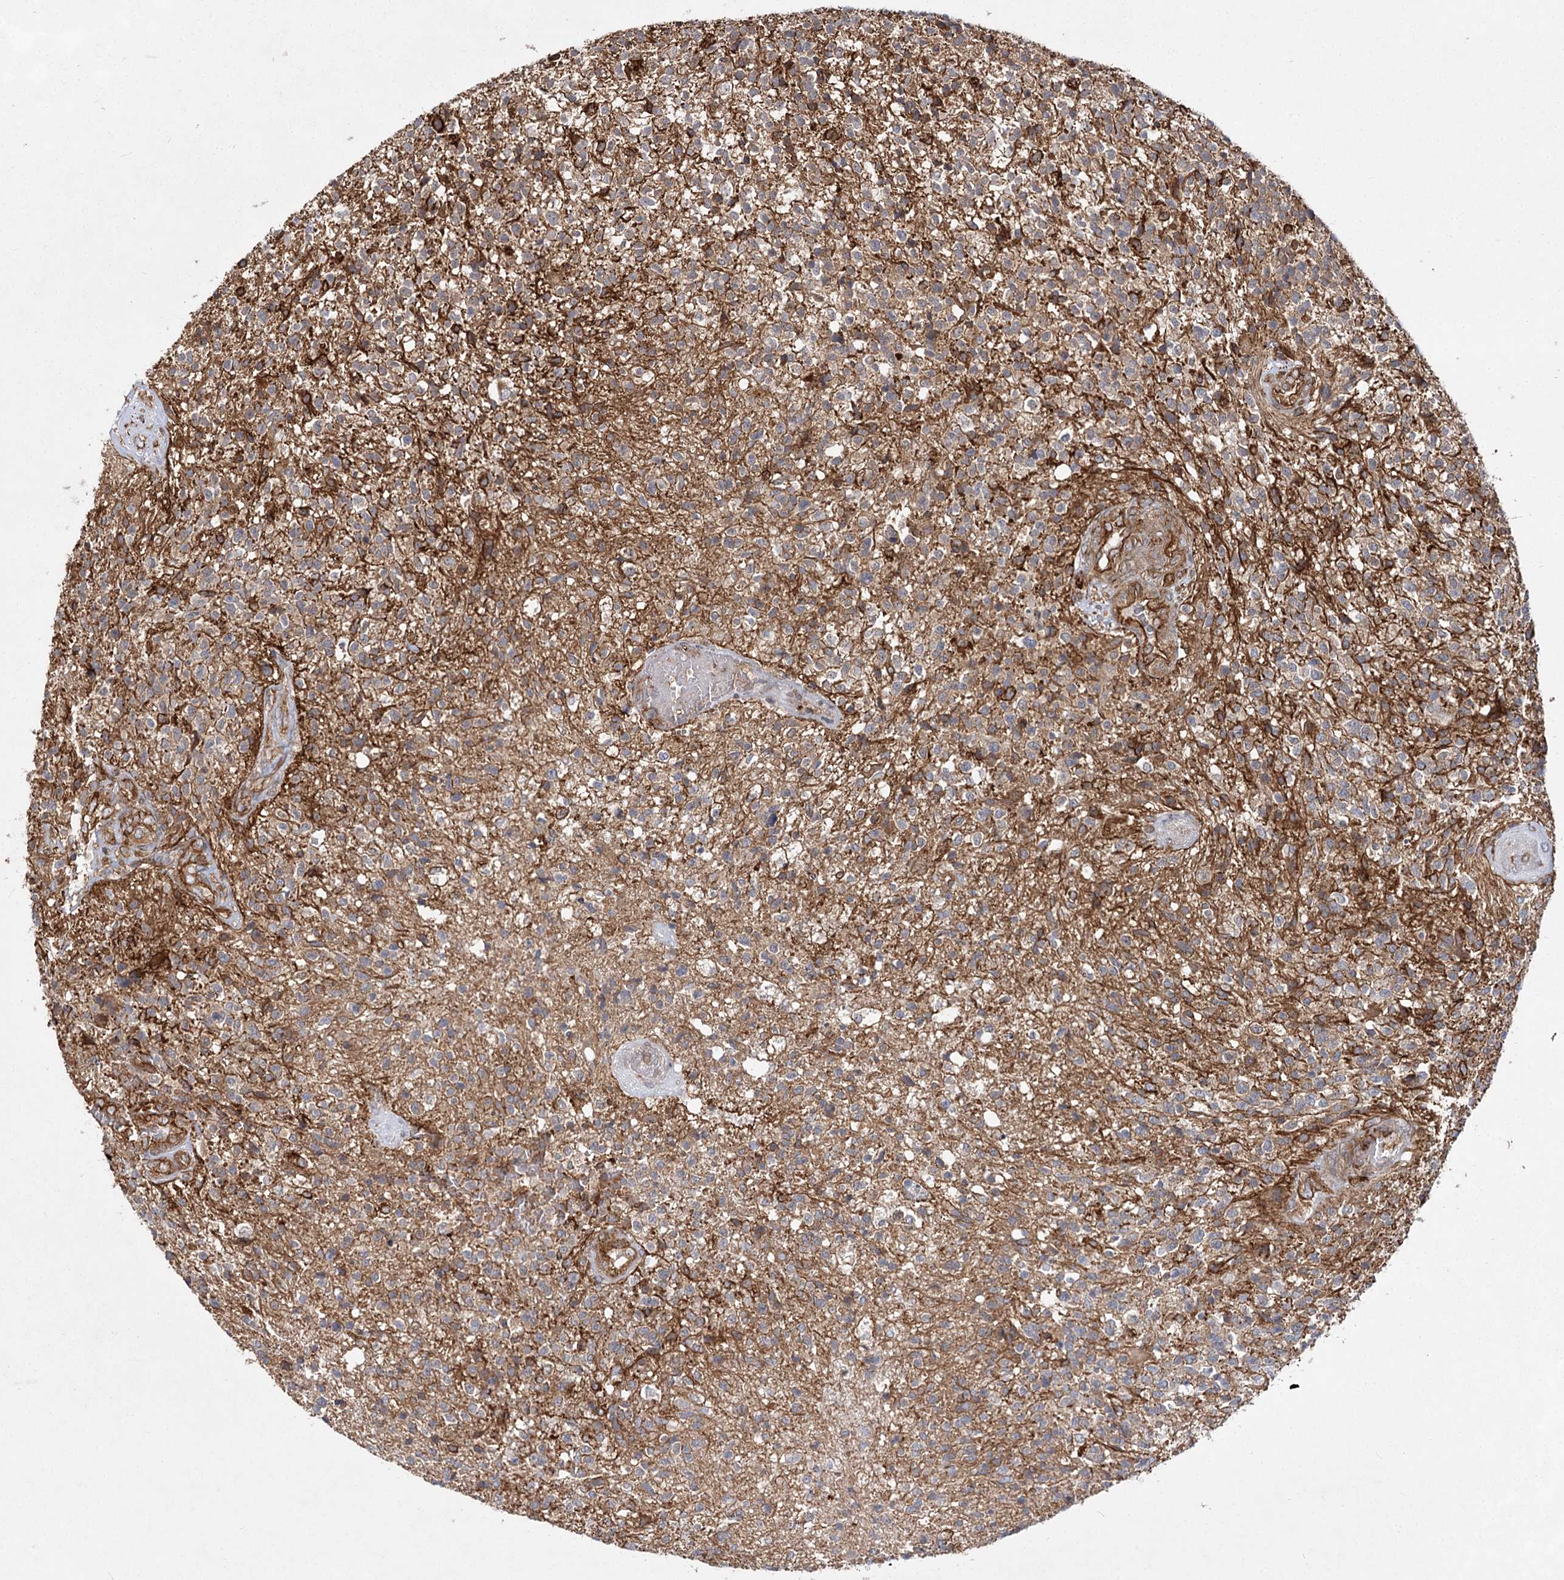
{"staining": {"intensity": "strong", "quantity": "<25%", "location": "cytoplasmic/membranous"}, "tissue": "glioma", "cell_type": "Tumor cells", "image_type": "cancer", "snomed": [{"axis": "morphology", "description": "Glioma, malignant, High grade"}, {"axis": "topography", "description": "Brain"}], "caption": "High-magnification brightfield microscopy of glioma stained with DAB (brown) and counterstained with hematoxylin (blue). tumor cells exhibit strong cytoplasmic/membranous positivity is seen in about<25% of cells.", "gene": "IQSEC1", "patient": {"sex": "male", "age": 56}}